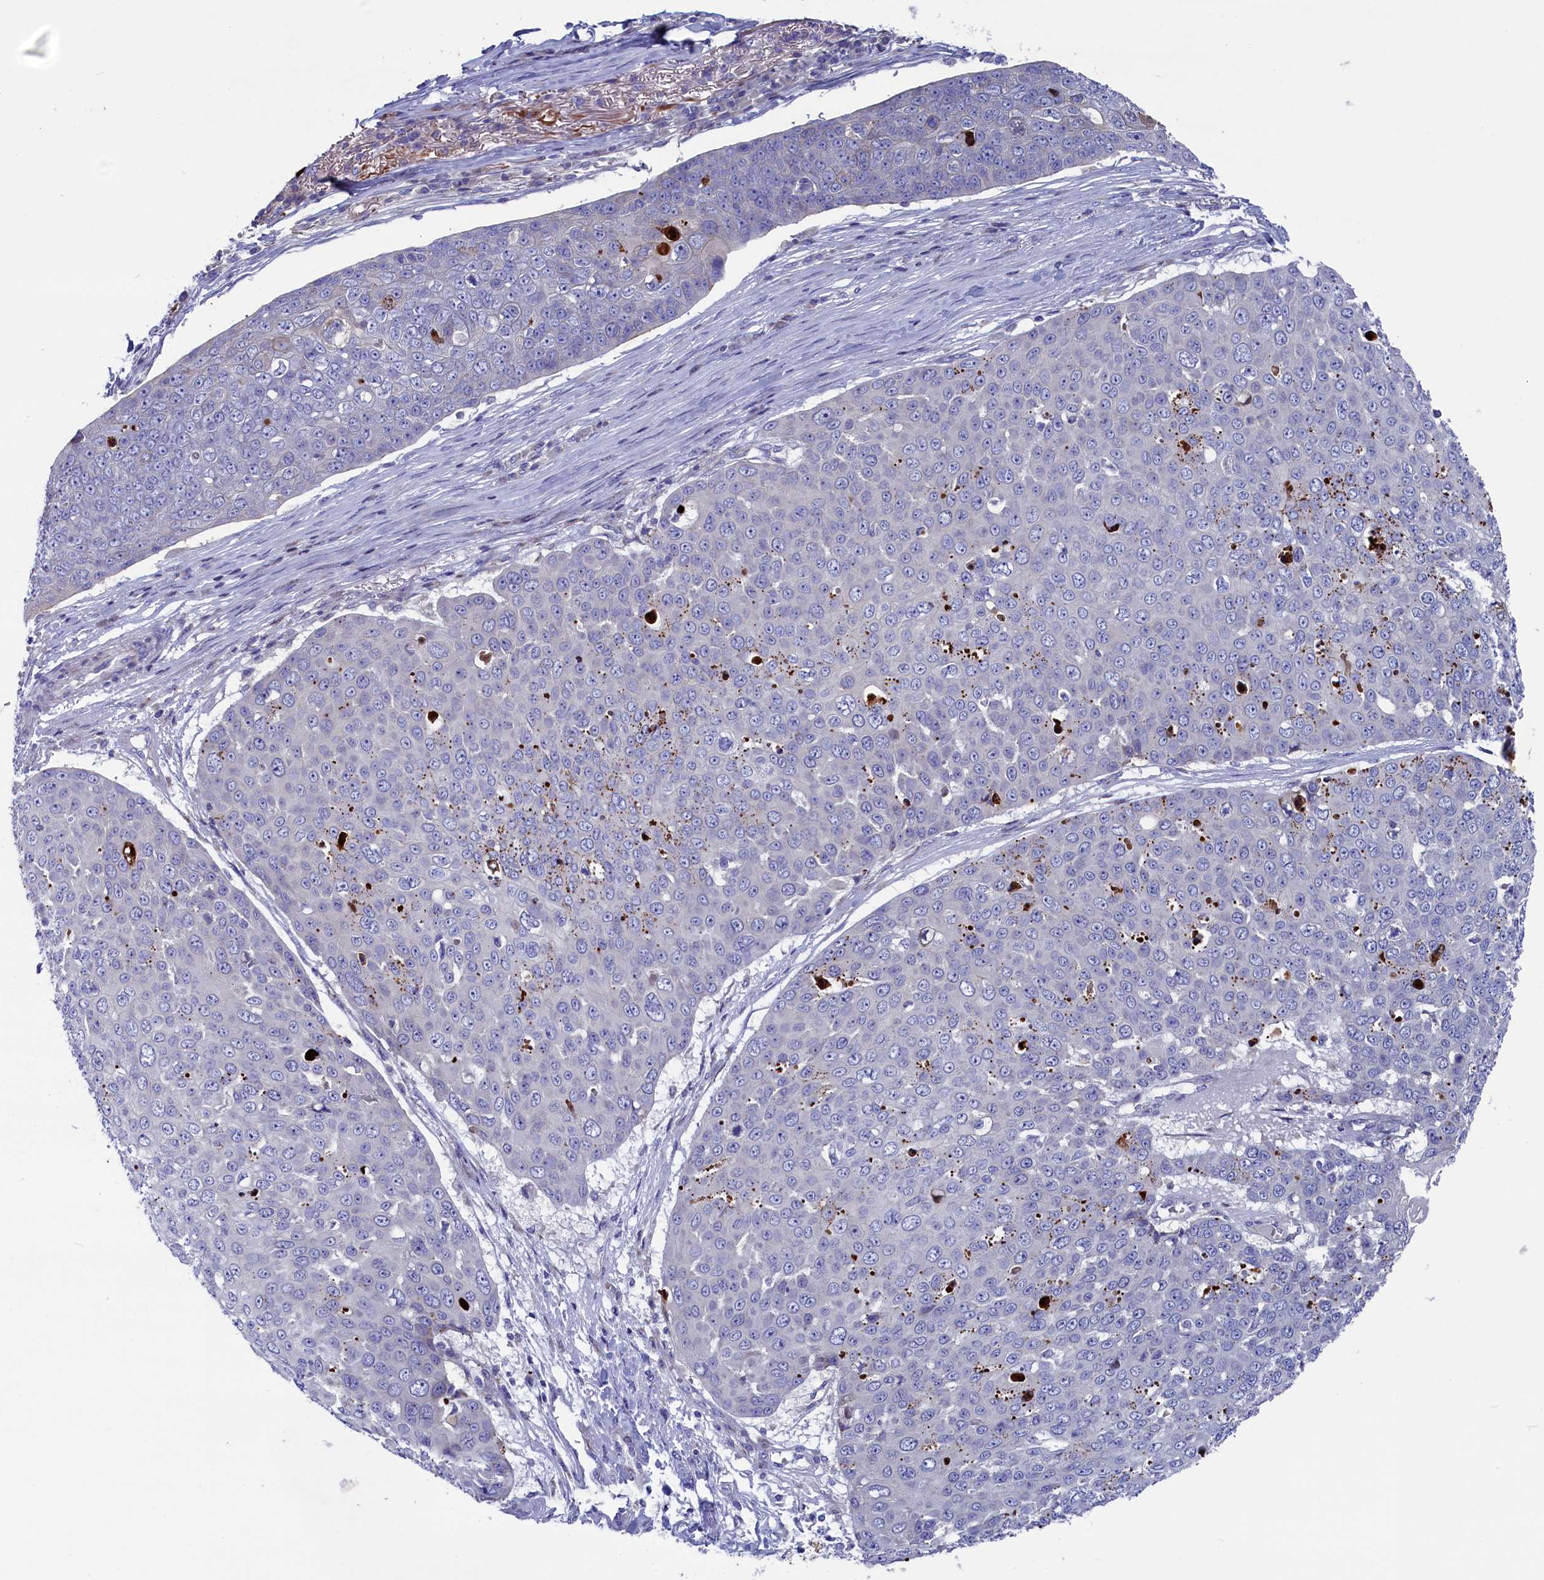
{"staining": {"intensity": "negative", "quantity": "none", "location": "none"}, "tissue": "skin cancer", "cell_type": "Tumor cells", "image_type": "cancer", "snomed": [{"axis": "morphology", "description": "Squamous cell carcinoma, NOS"}, {"axis": "topography", "description": "Skin"}], "caption": "Photomicrograph shows no significant protein positivity in tumor cells of squamous cell carcinoma (skin).", "gene": "NUDT7", "patient": {"sex": "male", "age": 71}}